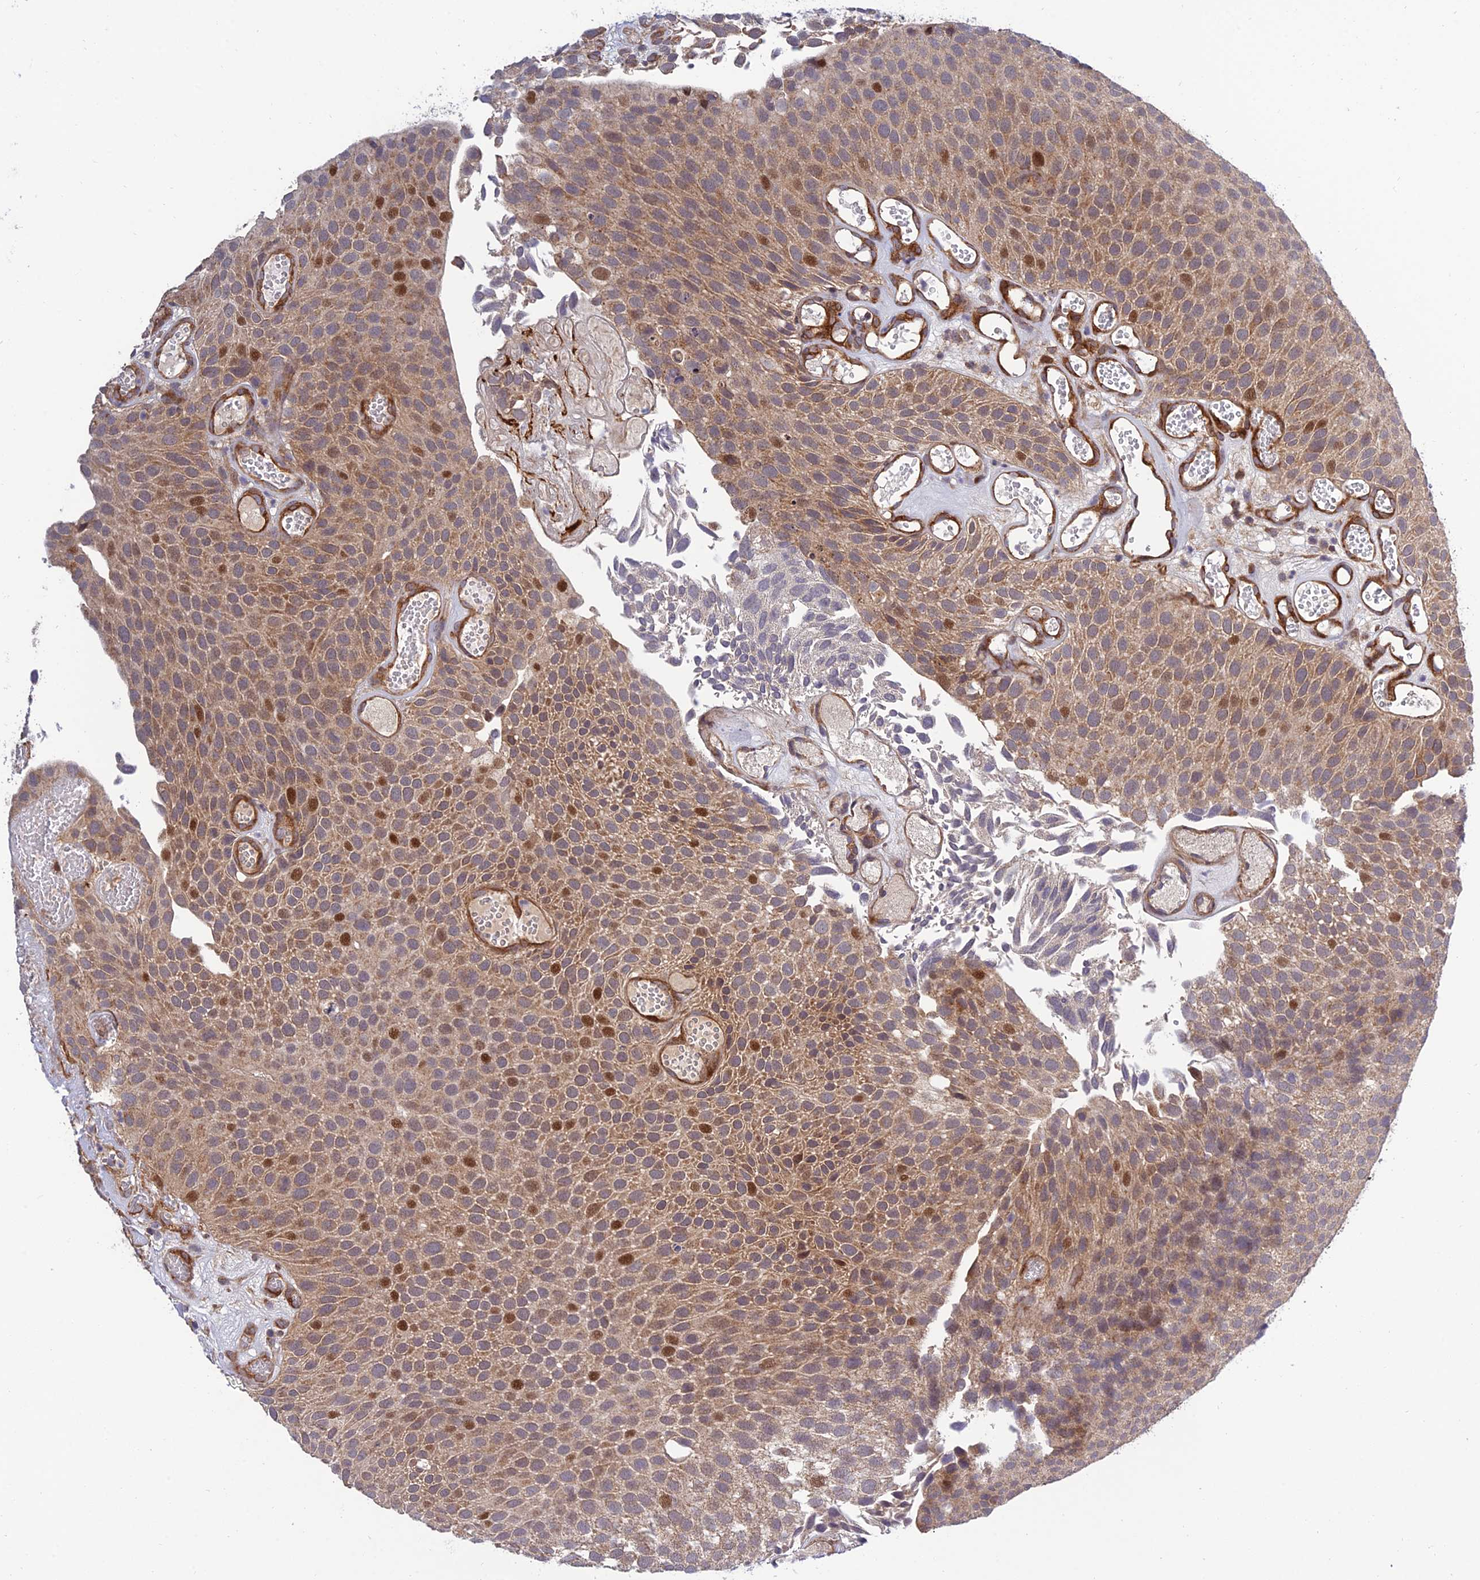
{"staining": {"intensity": "moderate", "quantity": ">75%", "location": "cytoplasmic/membranous,nuclear"}, "tissue": "urothelial cancer", "cell_type": "Tumor cells", "image_type": "cancer", "snomed": [{"axis": "morphology", "description": "Urothelial carcinoma, Low grade"}, {"axis": "topography", "description": "Urinary bladder"}], "caption": "IHC (DAB (3,3'-diaminobenzidine)) staining of urothelial carcinoma (low-grade) shows moderate cytoplasmic/membranous and nuclear protein positivity in approximately >75% of tumor cells. (DAB IHC, brown staining for protein, blue staining for nuclei).", "gene": "PLEKHG2", "patient": {"sex": "male", "age": 89}}